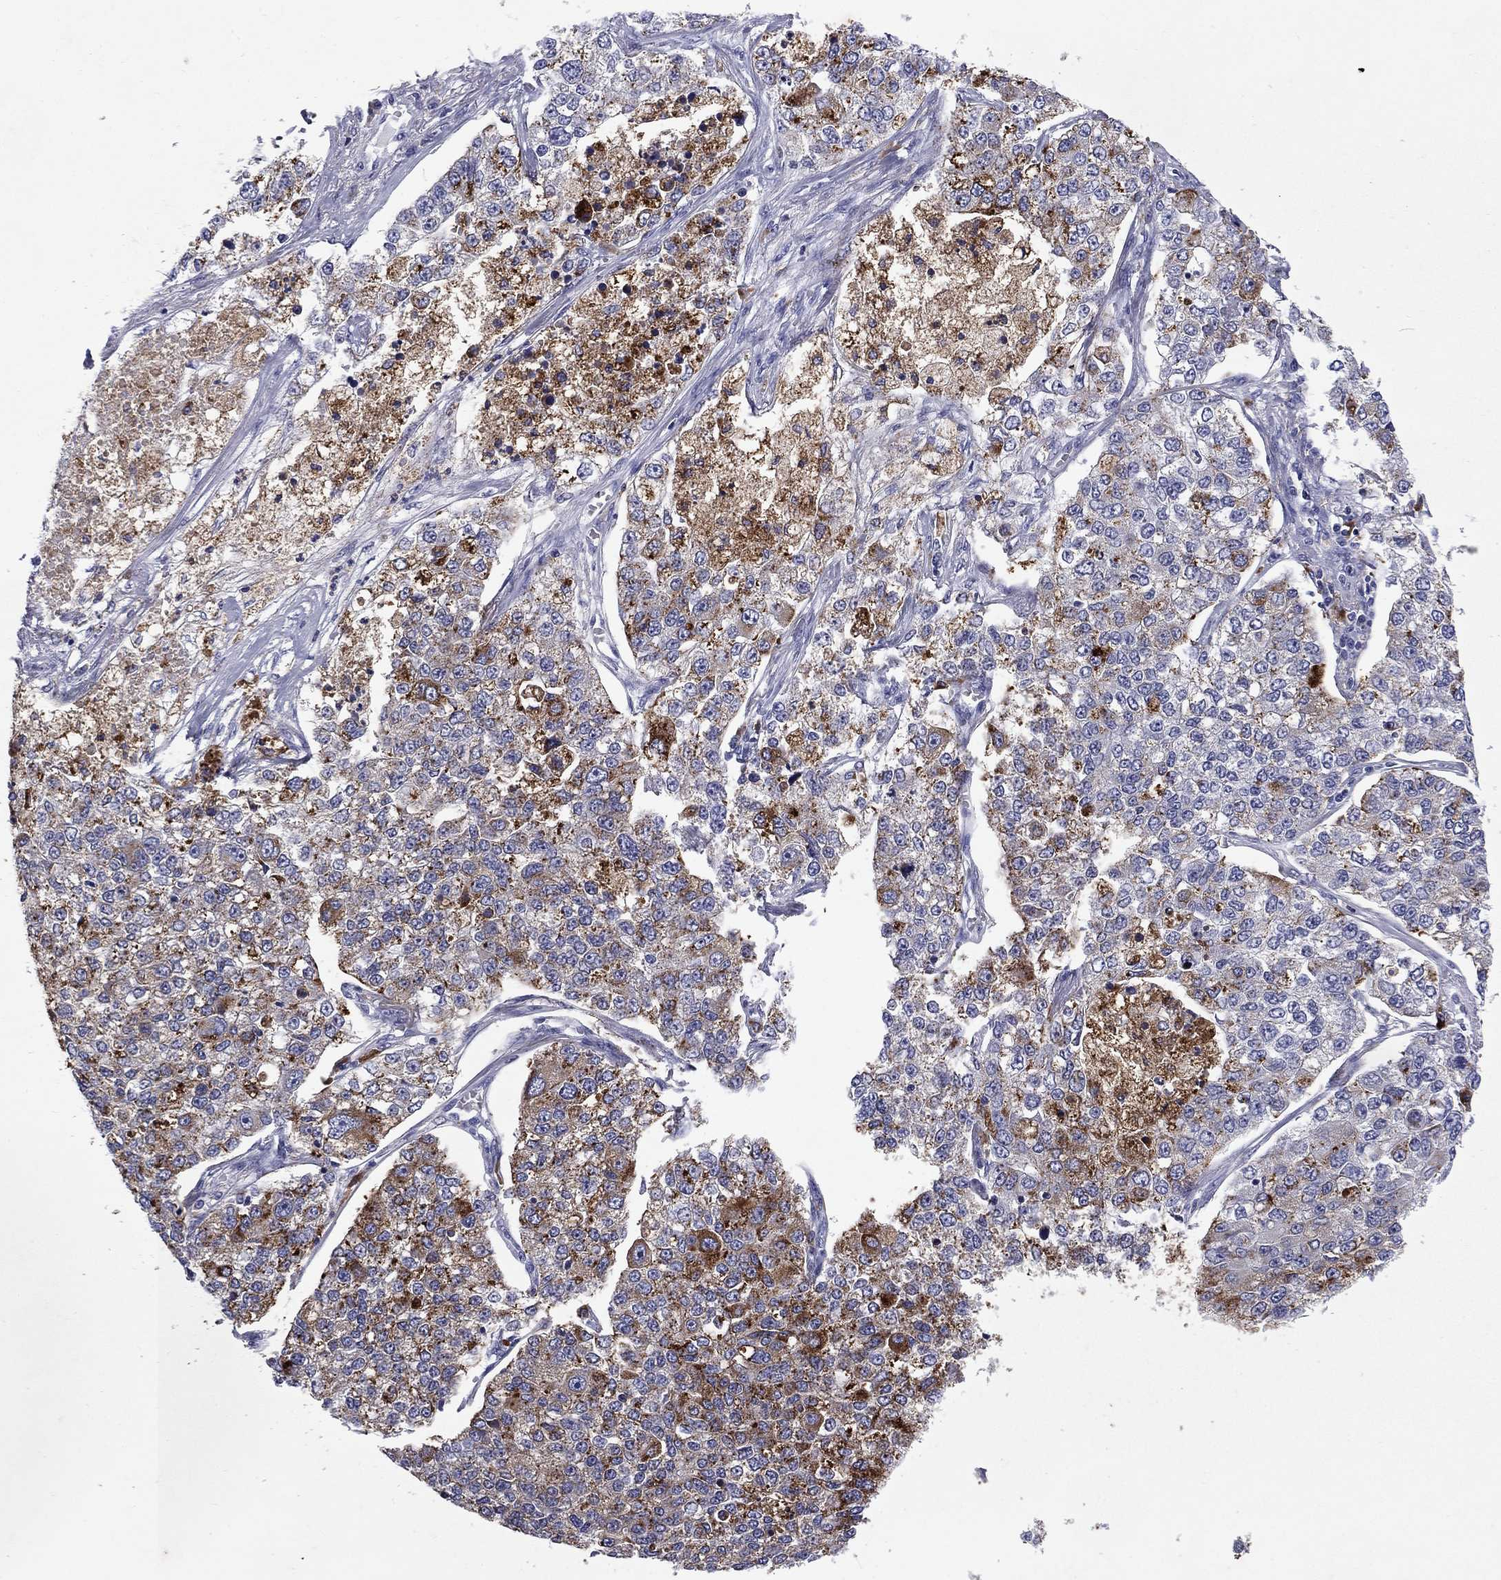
{"staining": {"intensity": "moderate", "quantity": "25%-75%", "location": "cytoplasmic/membranous"}, "tissue": "lung cancer", "cell_type": "Tumor cells", "image_type": "cancer", "snomed": [{"axis": "morphology", "description": "Adenocarcinoma, NOS"}, {"axis": "topography", "description": "Lung"}], "caption": "Immunohistochemical staining of adenocarcinoma (lung) shows medium levels of moderate cytoplasmic/membranous positivity in approximately 25%-75% of tumor cells. Ihc stains the protein of interest in brown and the nuclei are stained blue.", "gene": "MADCAM1", "patient": {"sex": "male", "age": 49}}